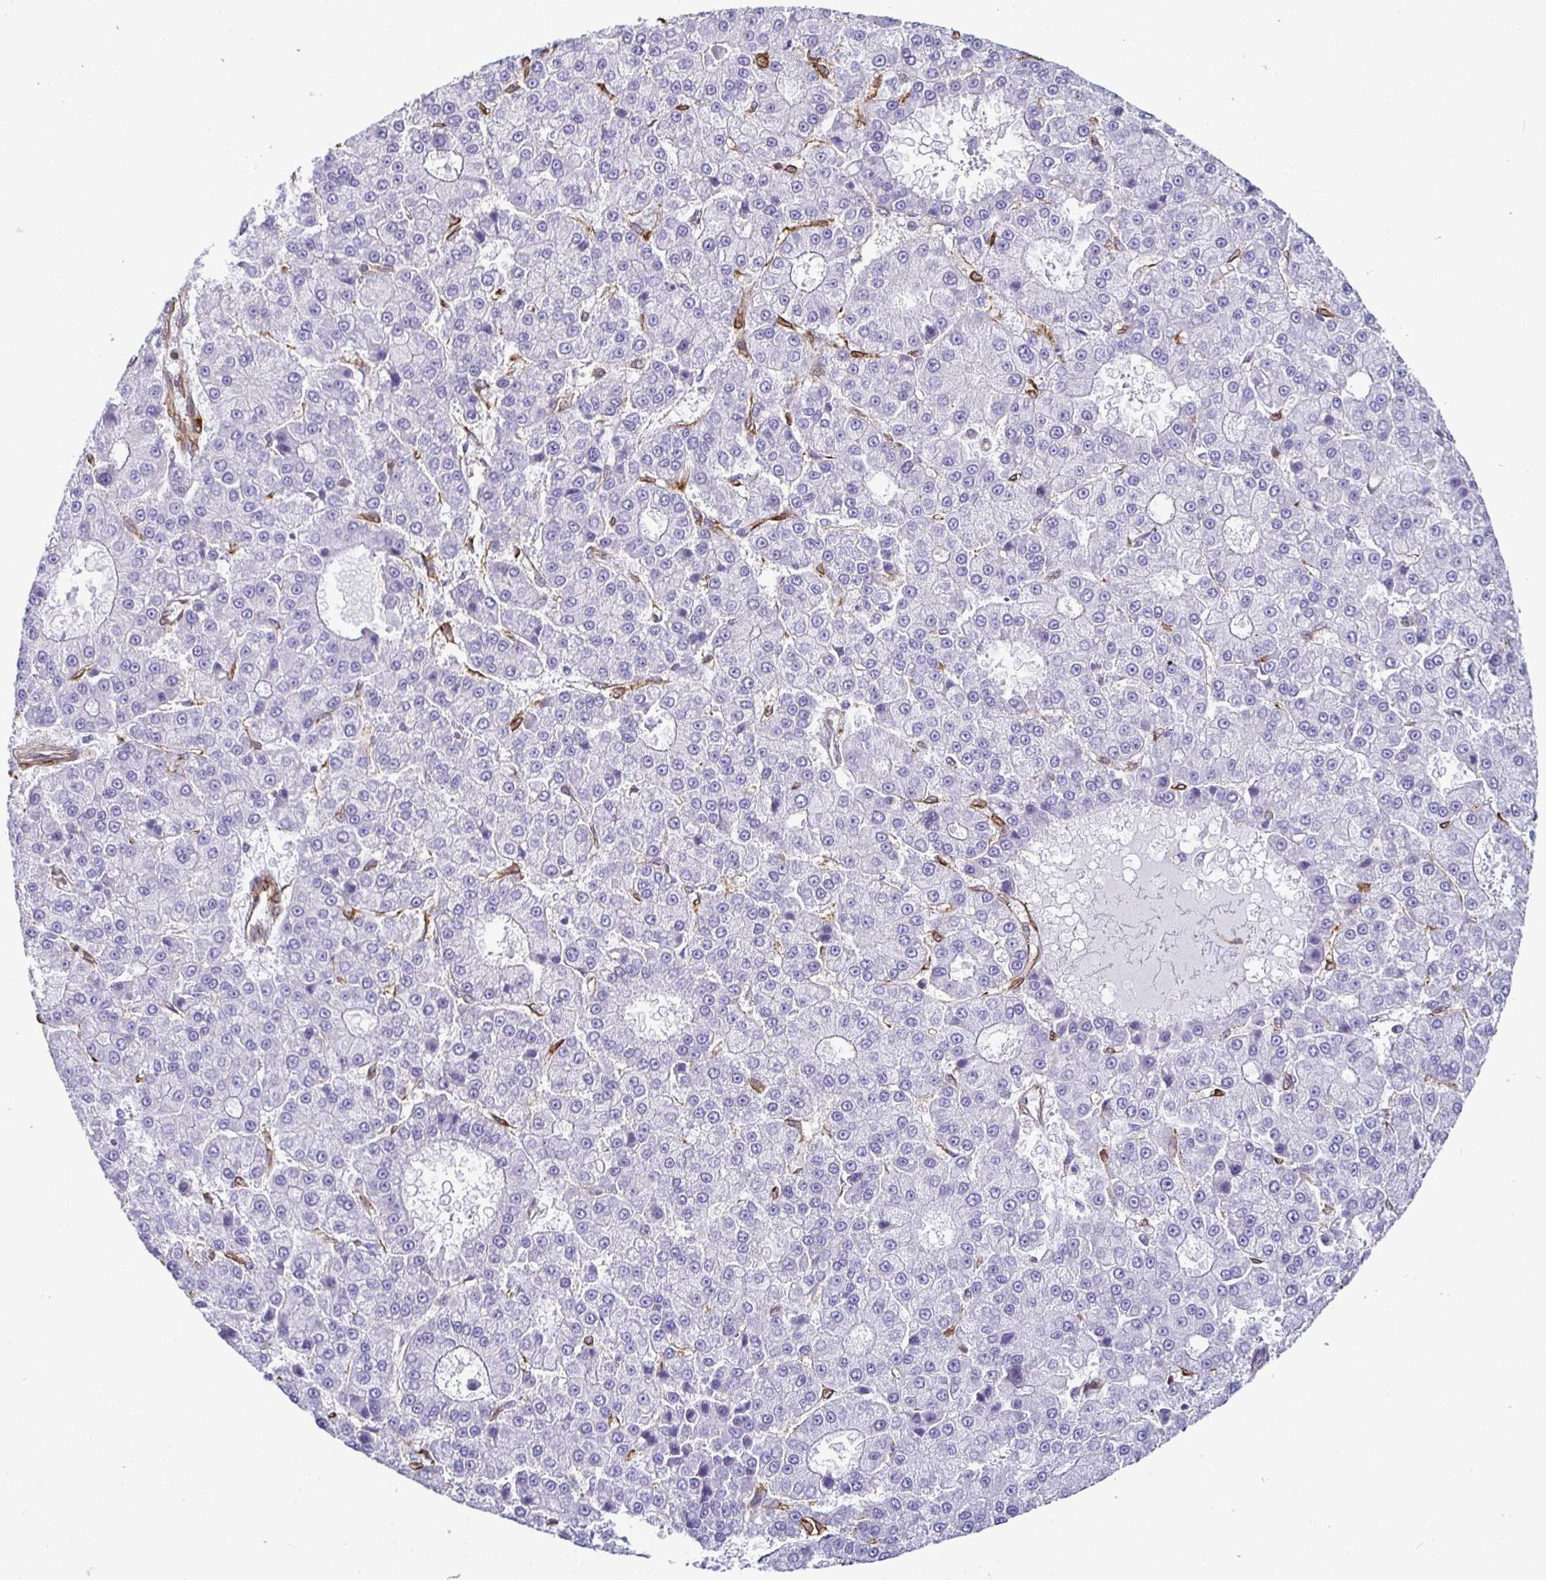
{"staining": {"intensity": "negative", "quantity": "none", "location": "none"}, "tissue": "liver cancer", "cell_type": "Tumor cells", "image_type": "cancer", "snomed": [{"axis": "morphology", "description": "Carcinoma, Hepatocellular, NOS"}, {"axis": "topography", "description": "Liver"}], "caption": "Immunohistochemistry (IHC) of human liver cancer (hepatocellular carcinoma) displays no staining in tumor cells. (DAB (3,3'-diaminobenzidine) immunohistochemistry, high magnification).", "gene": "TP53I11", "patient": {"sex": "male", "age": 70}}